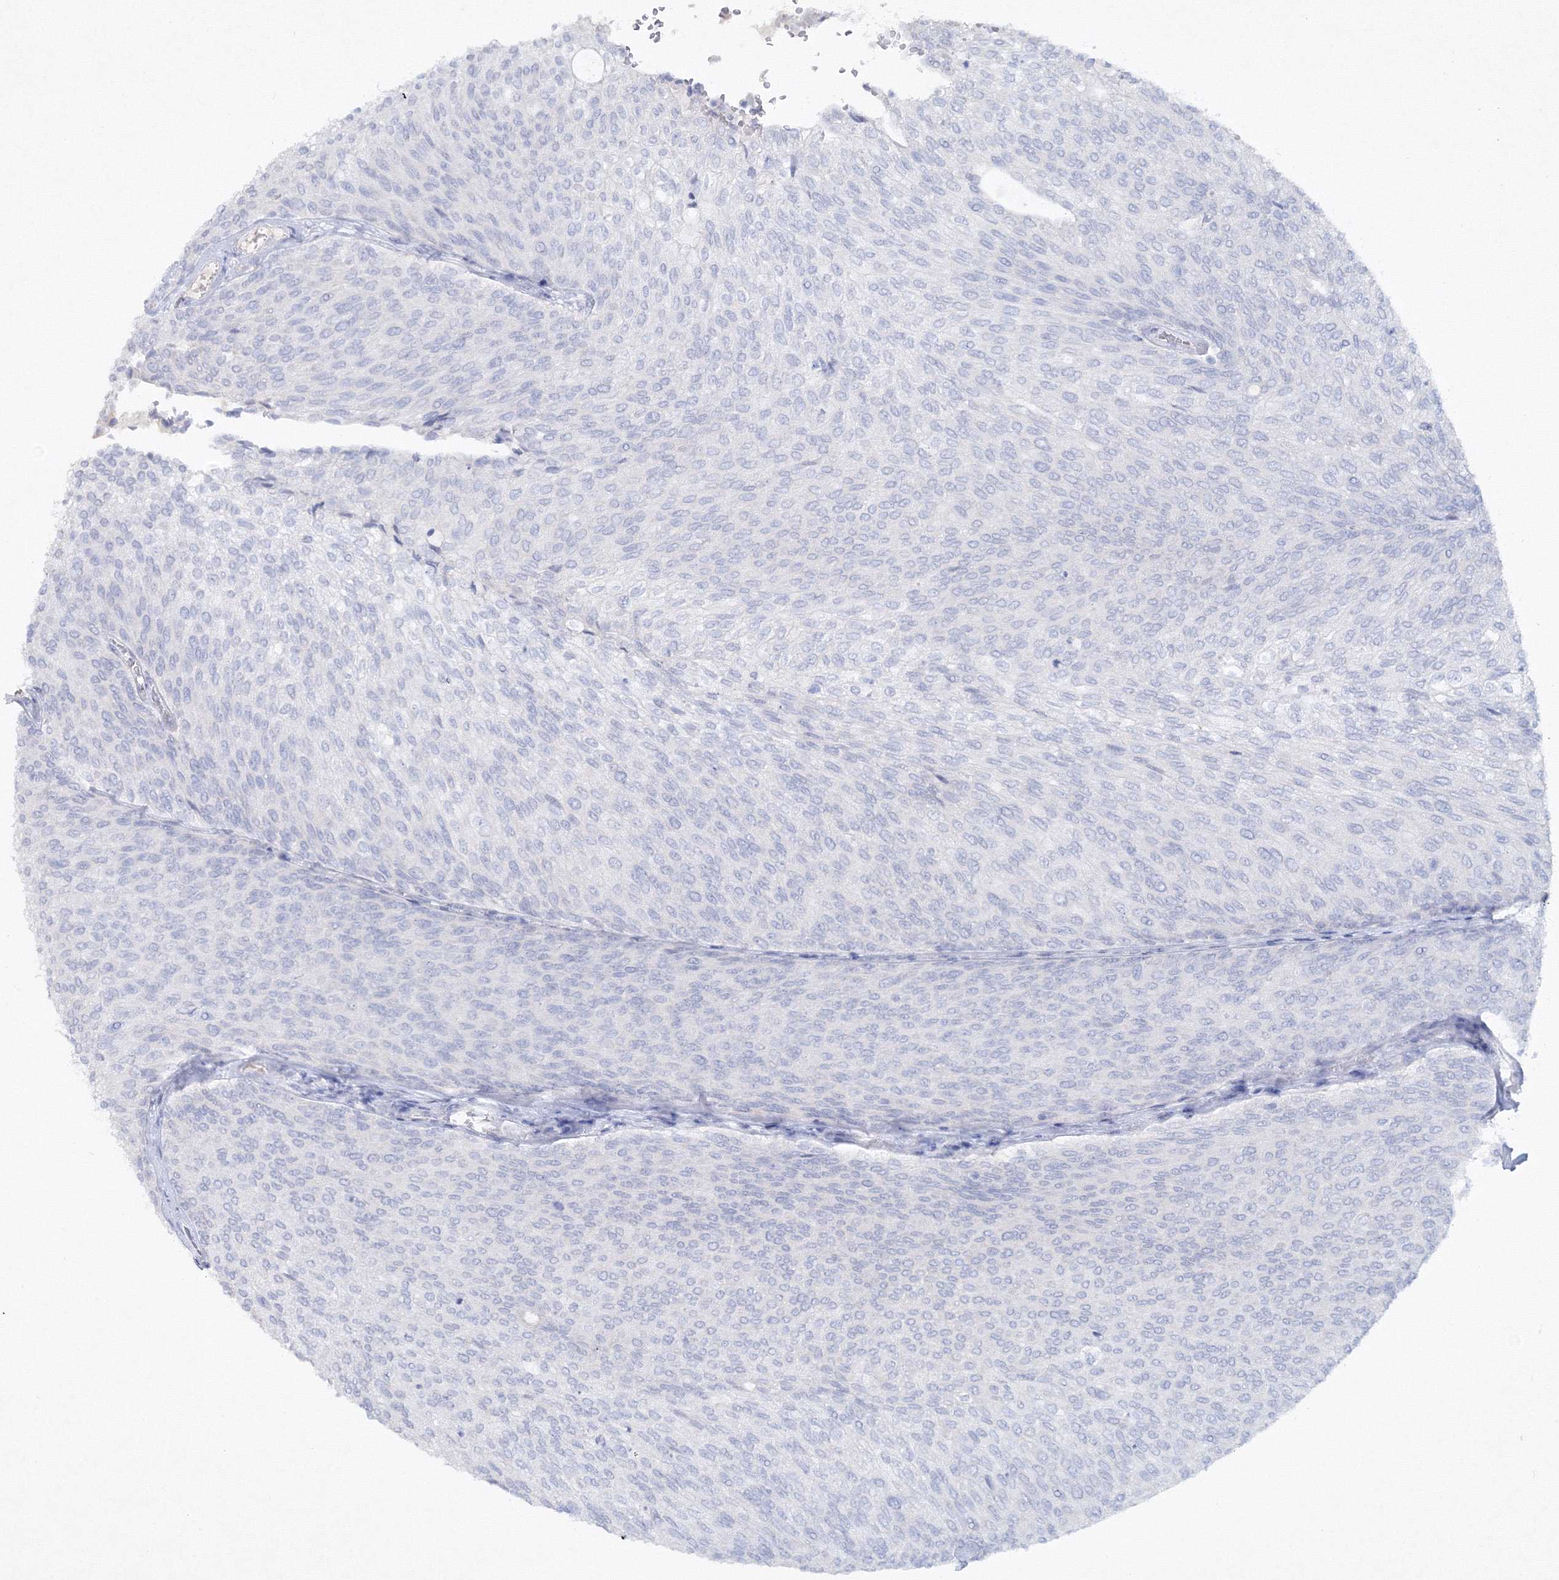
{"staining": {"intensity": "negative", "quantity": "none", "location": "none"}, "tissue": "urothelial cancer", "cell_type": "Tumor cells", "image_type": "cancer", "snomed": [{"axis": "morphology", "description": "Urothelial carcinoma, Low grade"}, {"axis": "topography", "description": "Urinary bladder"}], "caption": "Immunohistochemistry (IHC) photomicrograph of human low-grade urothelial carcinoma stained for a protein (brown), which reveals no positivity in tumor cells.", "gene": "GCKR", "patient": {"sex": "female", "age": 79}}